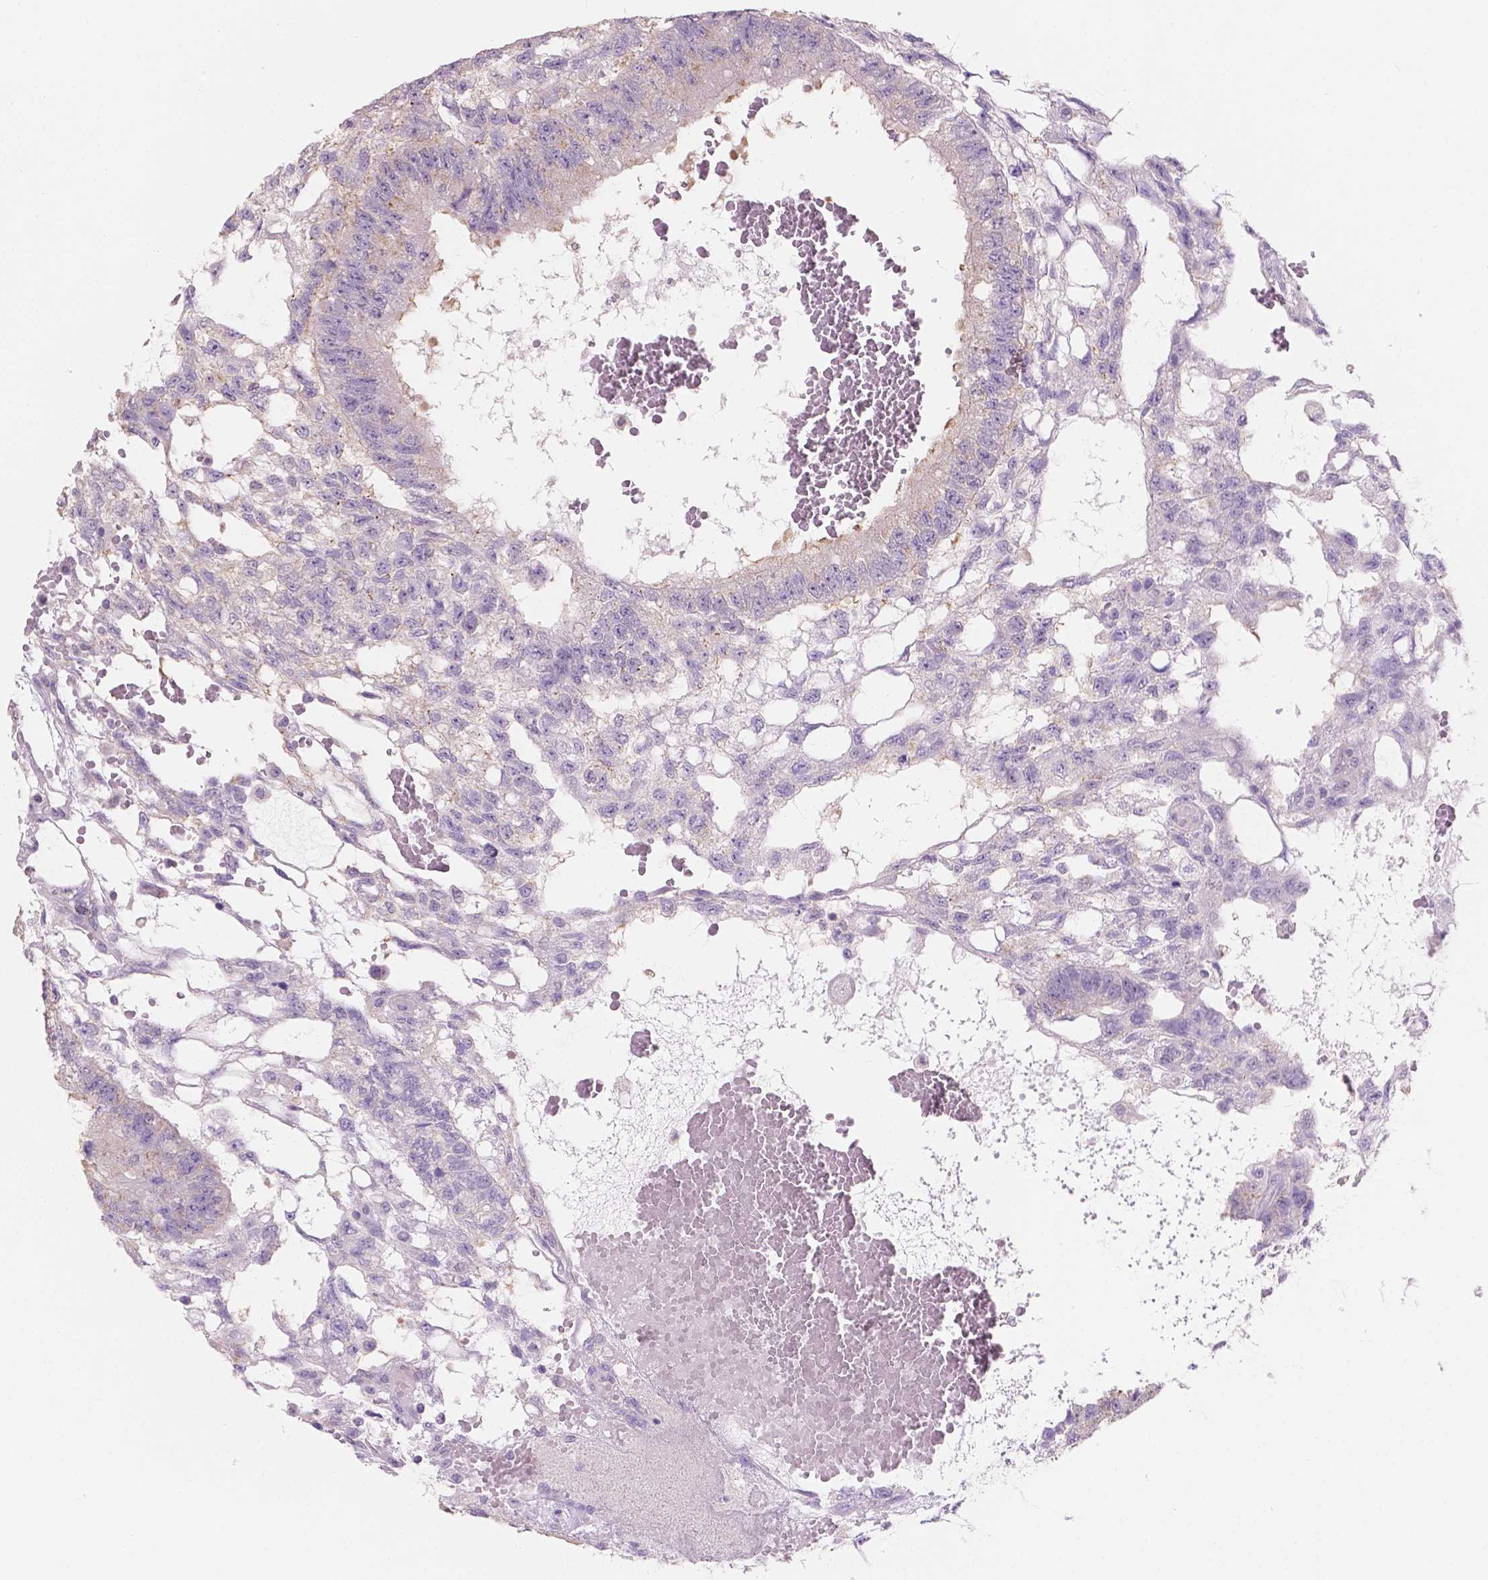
{"staining": {"intensity": "negative", "quantity": "none", "location": "none"}, "tissue": "testis cancer", "cell_type": "Tumor cells", "image_type": "cancer", "snomed": [{"axis": "morphology", "description": "Carcinoma, Embryonal, NOS"}, {"axis": "topography", "description": "Testis"}], "caption": "This is a histopathology image of immunohistochemistry staining of testis cancer, which shows no staining in tumor cells.", "gene": "SBSN", "patient": {"sex": "male", "age": 32}}